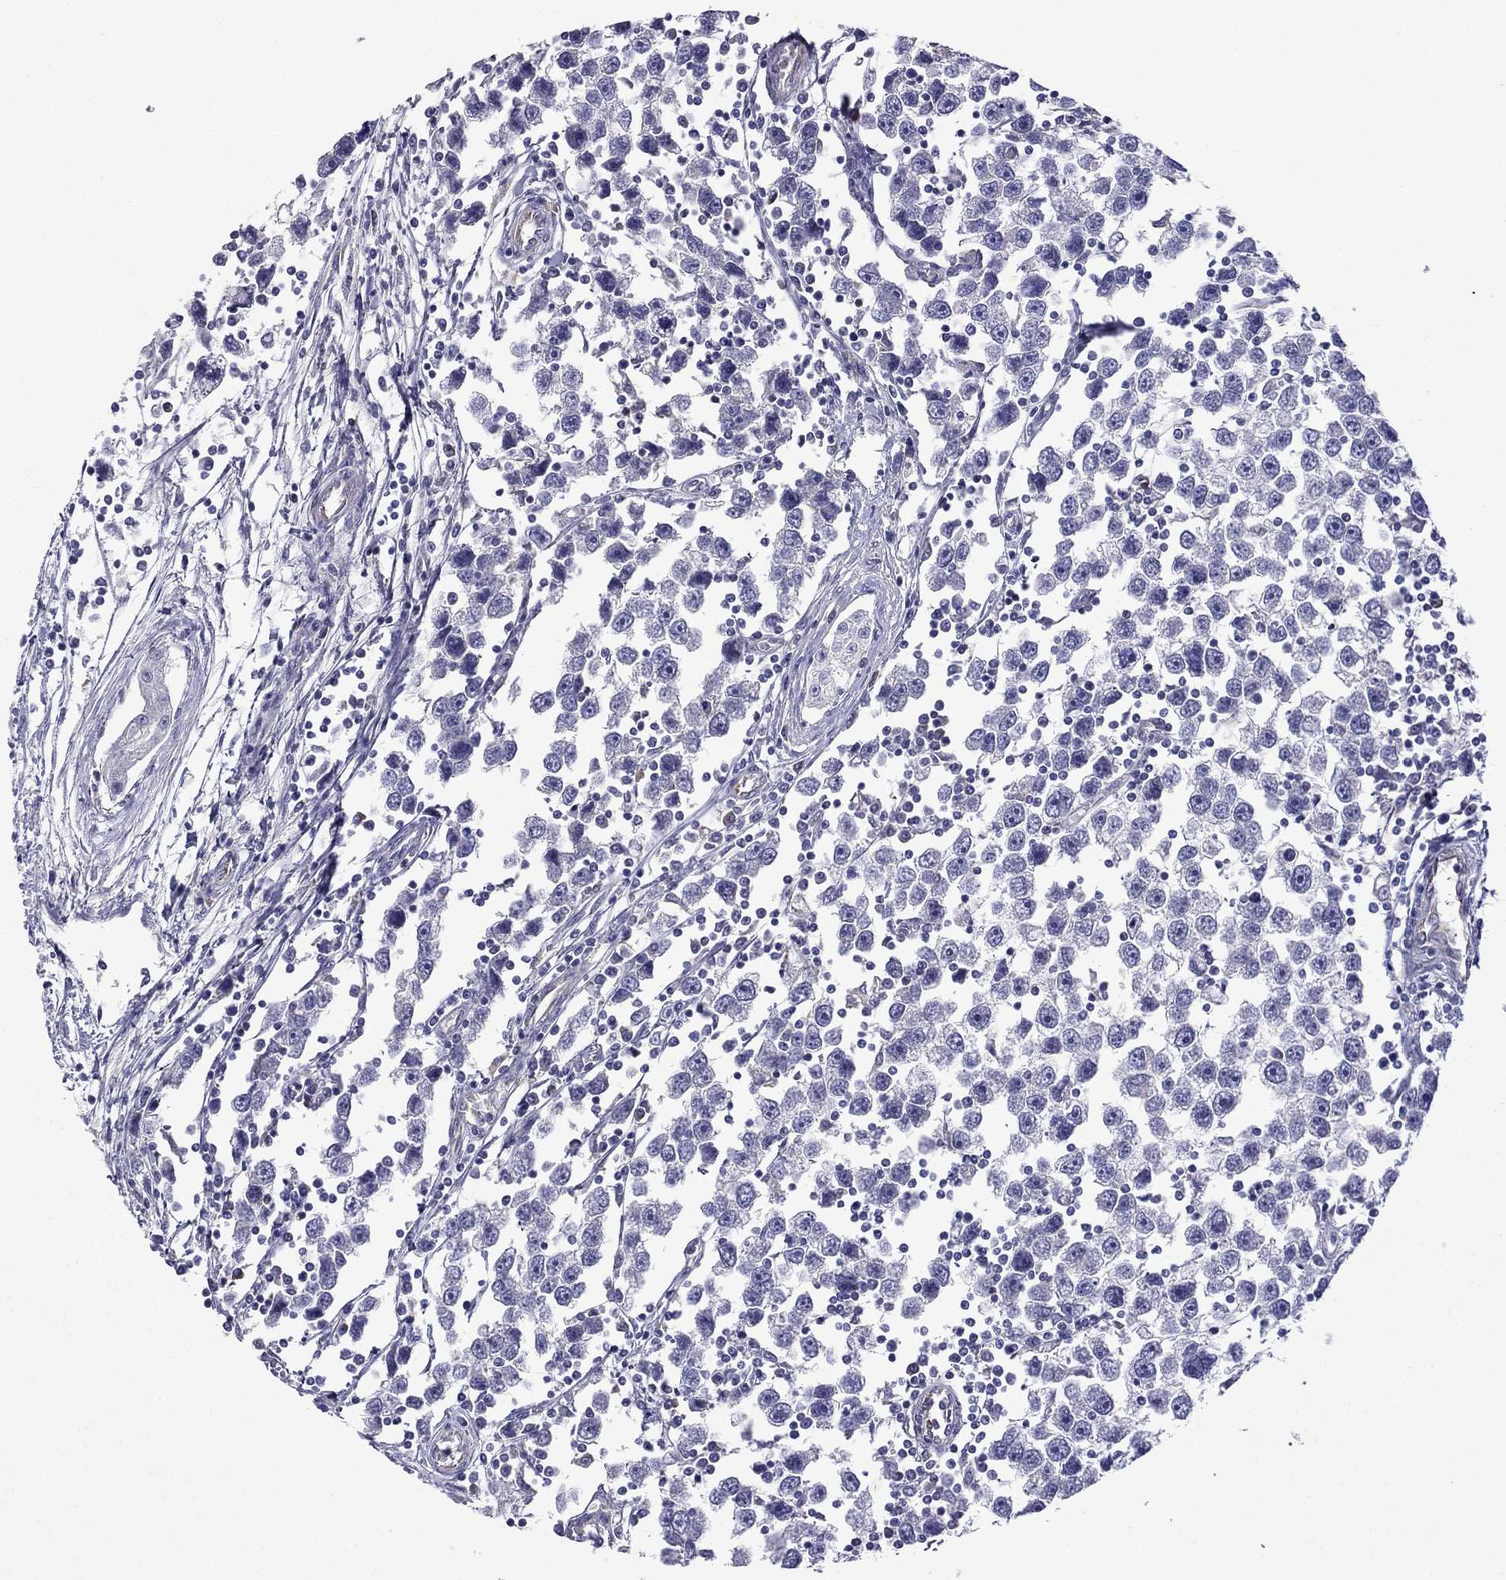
{"staining": {"intensity": "negative", "quantity": "none", "location": "none"}, "tissue": "testis cancer", "cell_type": "Tumor cells", "image_type": "cancer", "snomed": [{"axis": "morphology", "description": "Seminoma, NOS"}, {"axis": "topography", "description": "Testis"}], "caption": "Immunohistochemical staining of human testis cancer exhibits no significant staining in tumor cells.", "gene": "GNAL", "patient": {"sex": "male", "age": 30}}